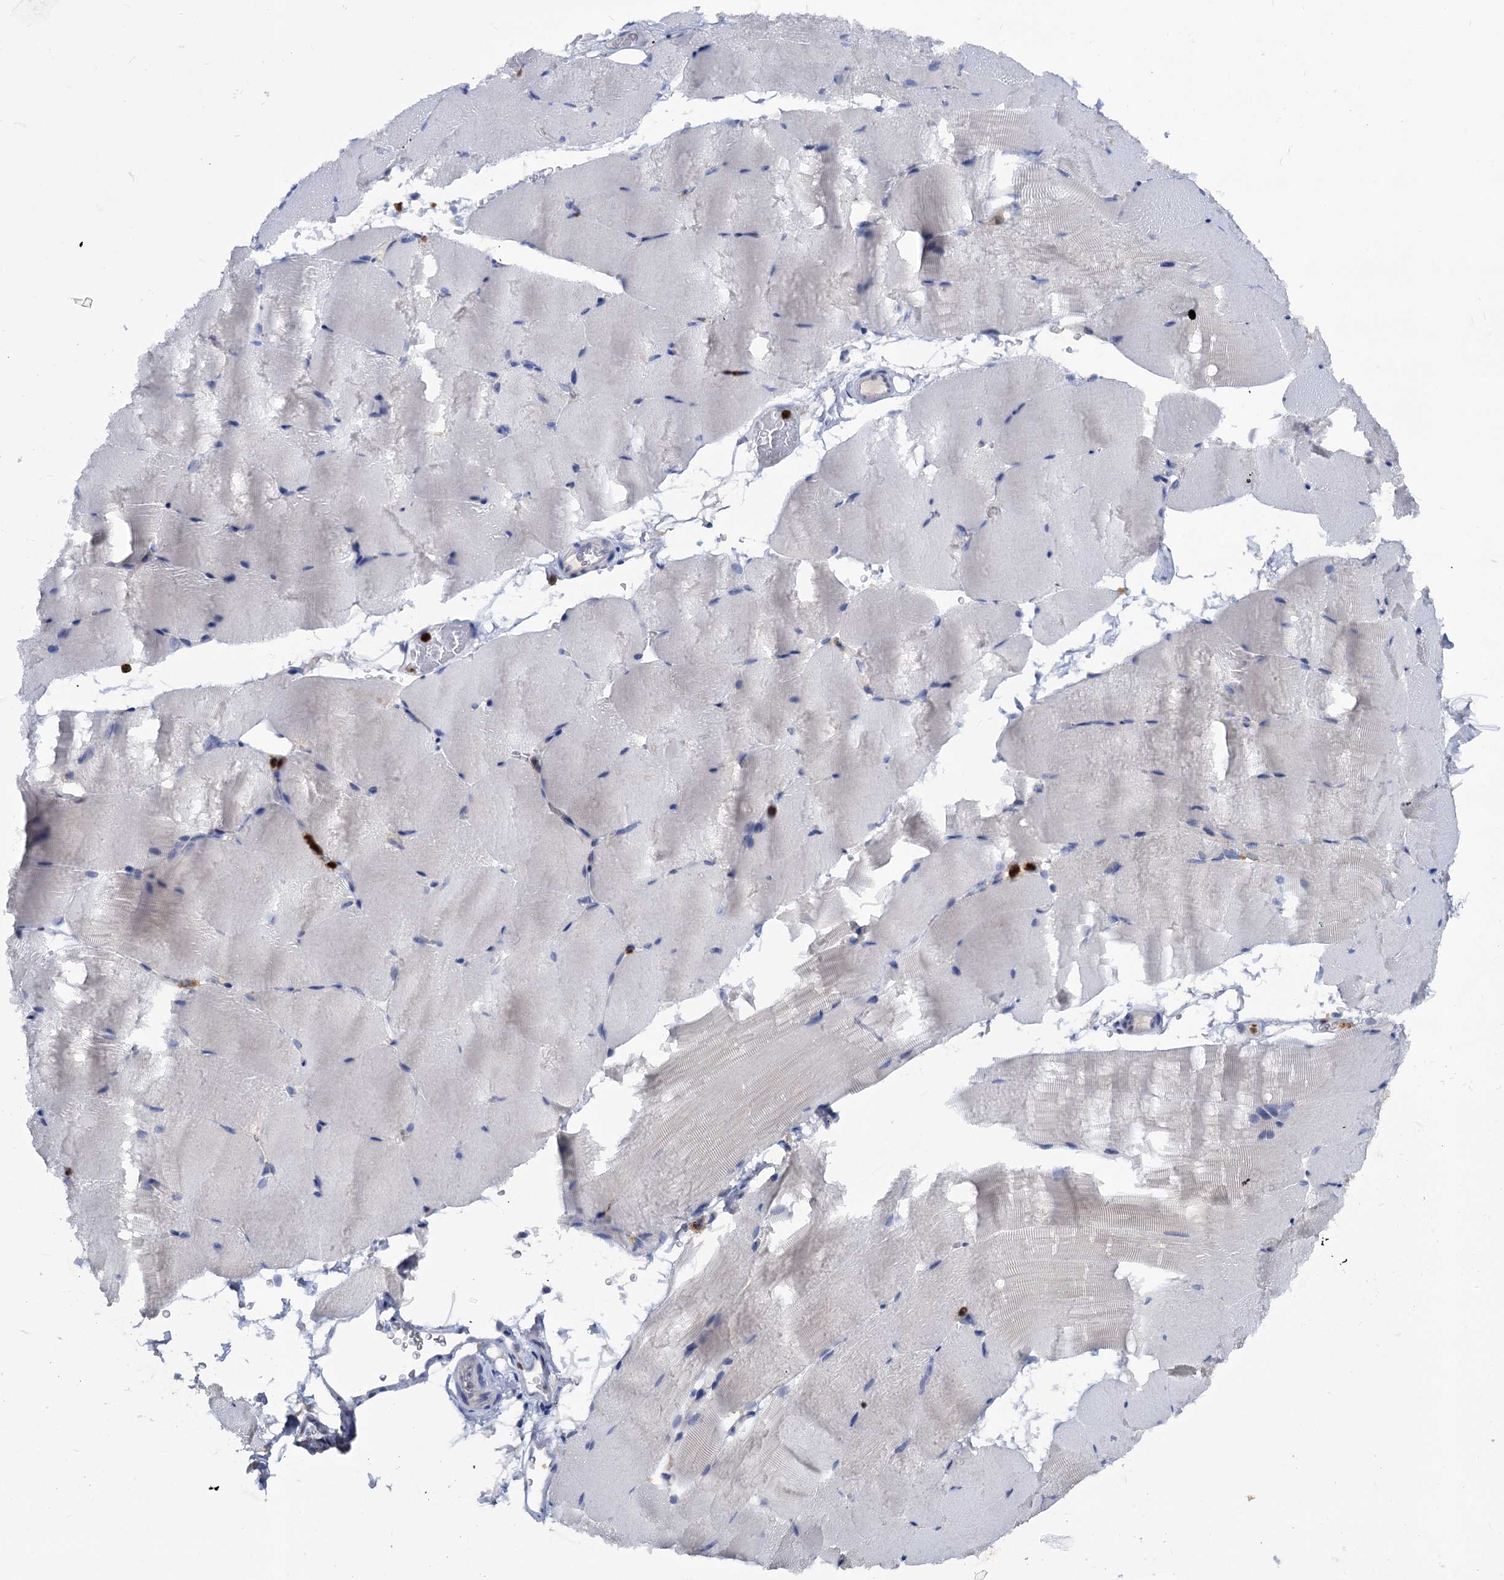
{"staining": {"intensity": "negative", "quantity": "none", "location": "none"}, "tissue": "skeletal muscle", "cell_type": "Myocytes", "image_type": "normal", "snomed": [{"axis": "morphology", "description": "Normal tissue, NOS"}, {"axis": "topography", "description": "Skeletal muscle"}, {"axis": "topography", "description": "Parathyroid gland"}], "caption": "Immunohistochemistry of normal skeletal muscle demonstrates no staining in myocytes. Brightfield microscopy of immunohistochemistry stained with DAB (brown) and hematoxylin (blue), captured at high magnification.", "gene": "RHOG", "patient": {"sex": "female", "age": 37}}